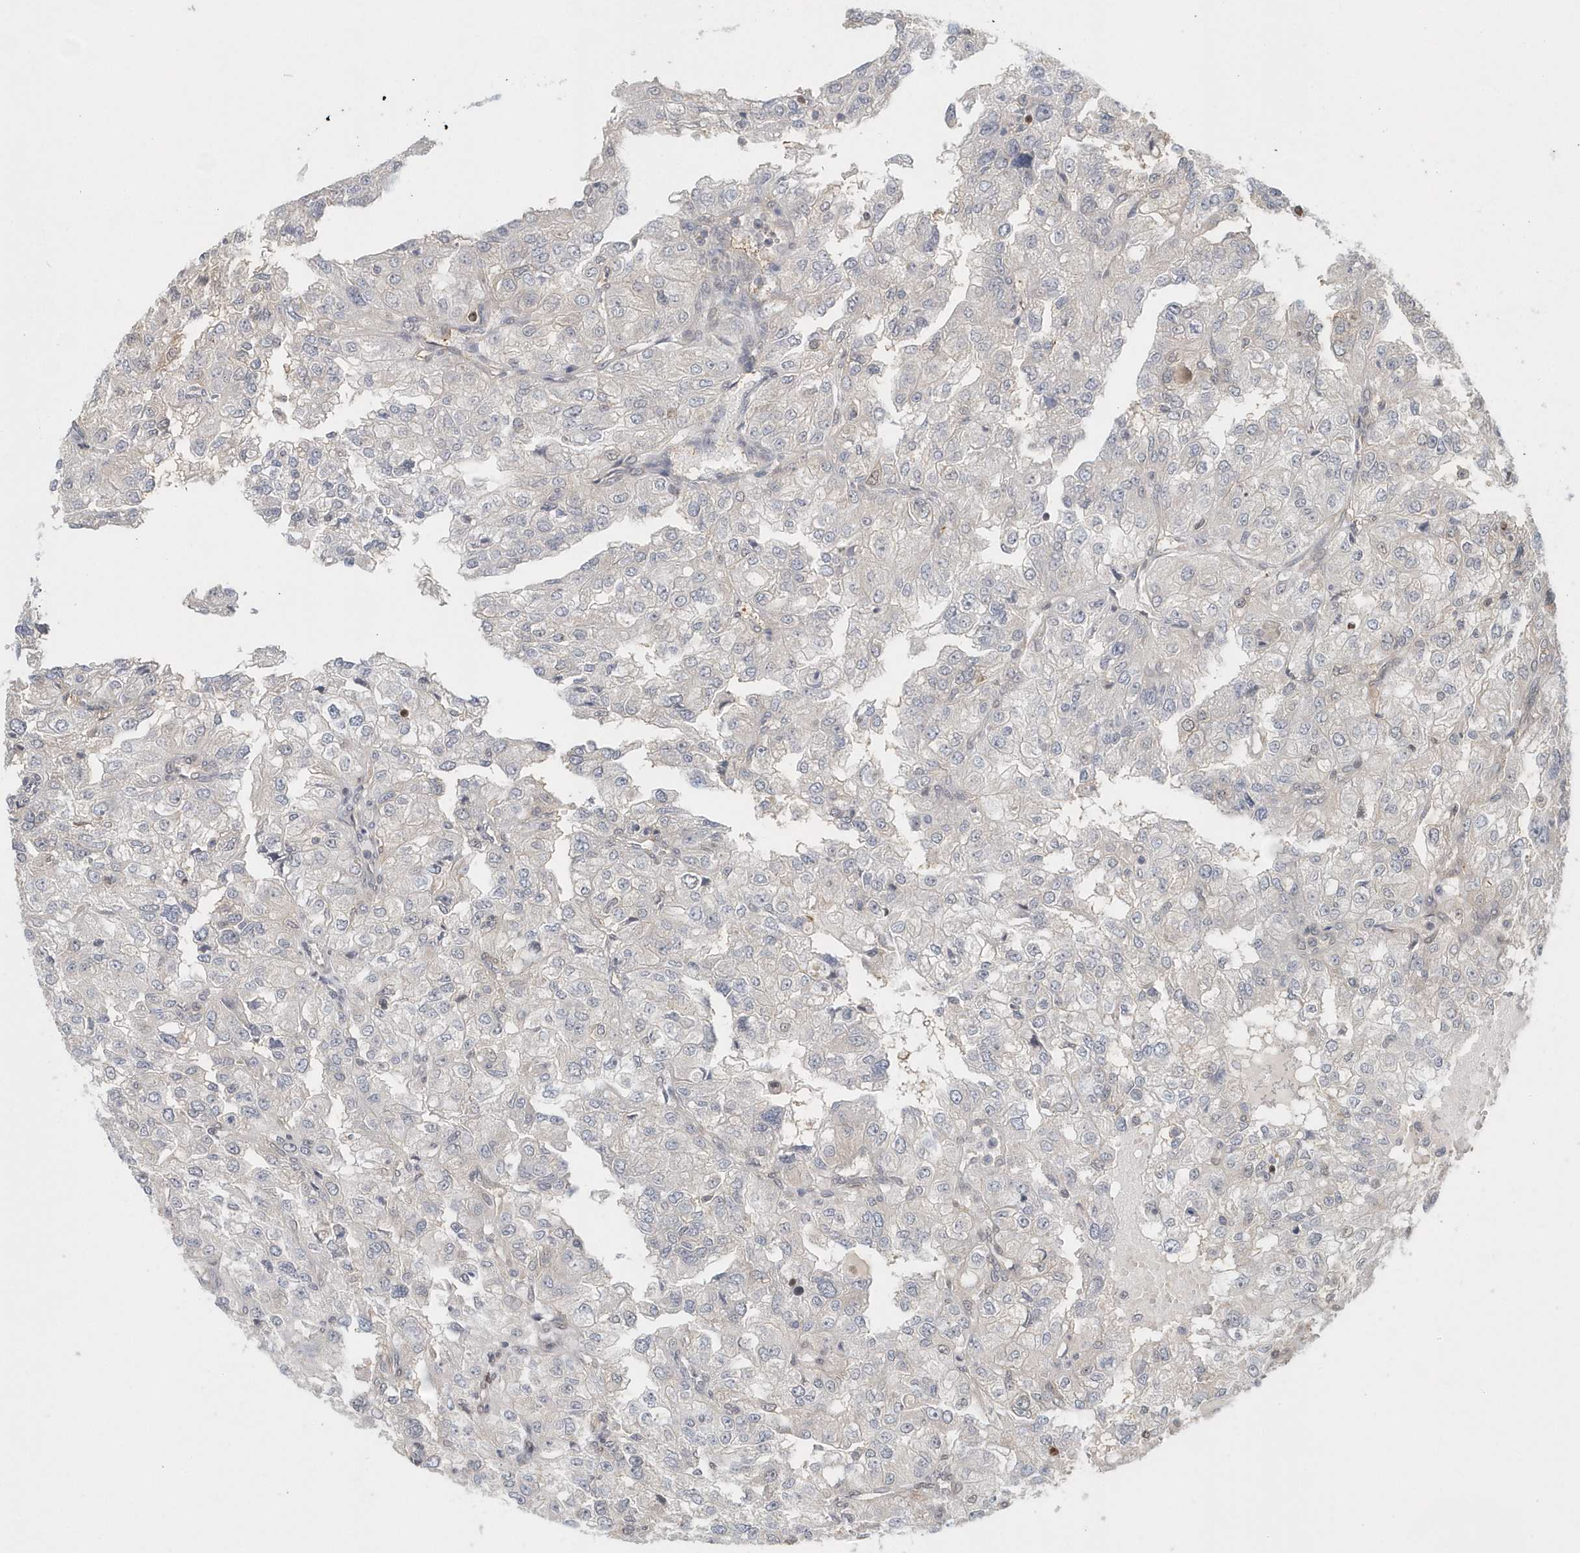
{"staining": {"intensity": "negative", "quantity": "none", "location": "none"}, "tissue": "renal cancer", "cell_type": "Tumor cells", "image_type": "cancer", "snomed": [{"axis": "morphology", "description": "Adenocarcinoma, NOS"}, {"axis": "topography", "description": "Kidney"}], "caption": "Micrograph shows no significant protein positivity in tumor cells of renal cancer (adenocarcinoma). (DAB immunohistochemistry, high magnification).", "gene": "SUMO2", "patient": {"sex": "female", "age": 54}}